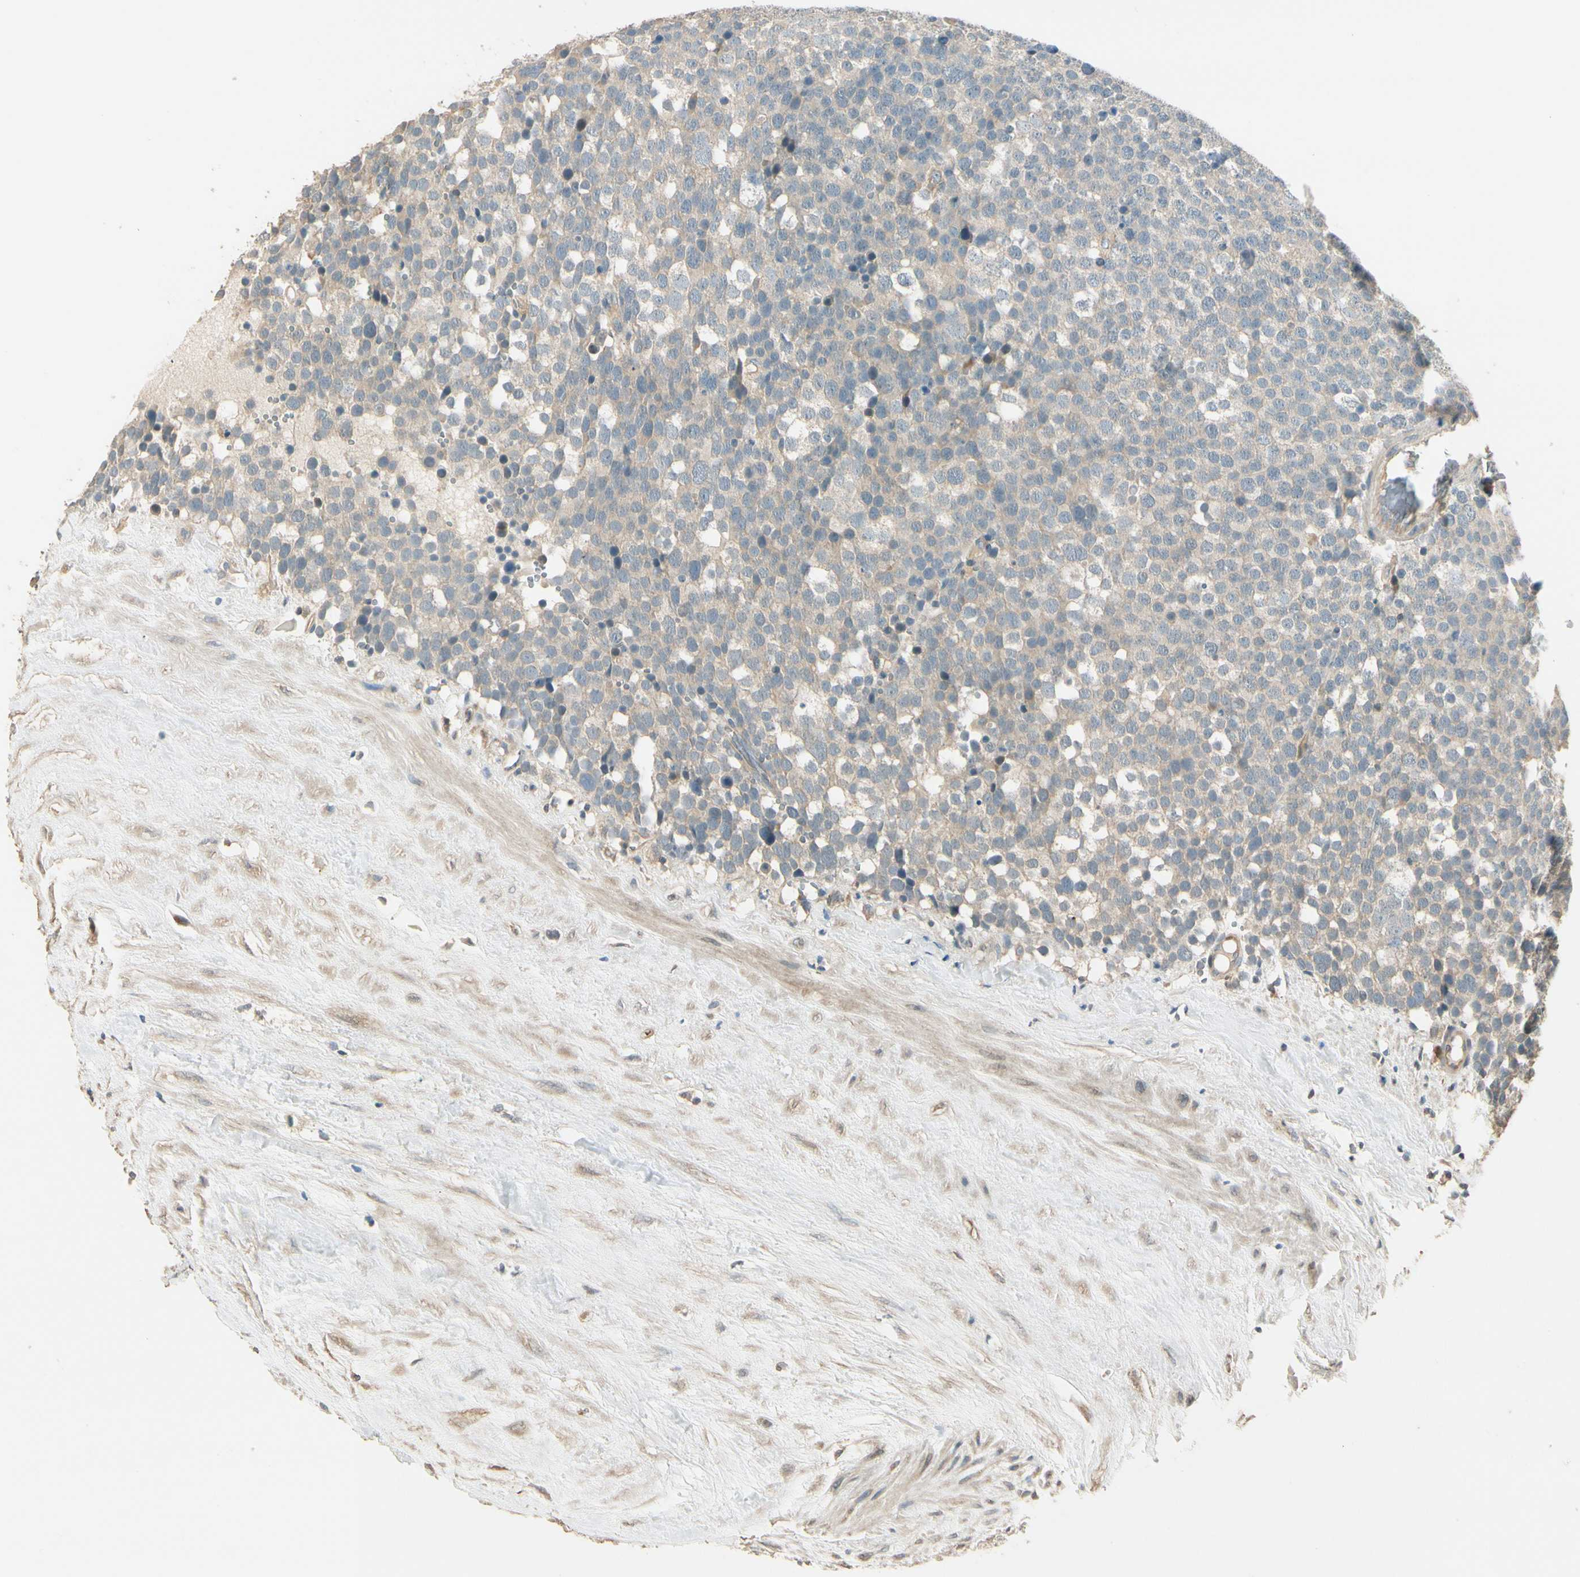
{"staining": {"intensity": "weak", "quantity": "25%-75%", "location": "cytoplasmic/membranous"}, "tissue": "testis cancer", "cell_type": "Tumor cells", "image_type": "cancer", "snomed": [{"axis": "morphology", "description": "Seminoma, NOS"}, {"axis": "topography", "description": "Testis"}], "caption": "A brown stain labels weak cytoplasmic/membranous expression of a protein in human testis cancer tumor cells.", "gene": "PLXNA1", "patient": {"sex": "male", "age": 71}}